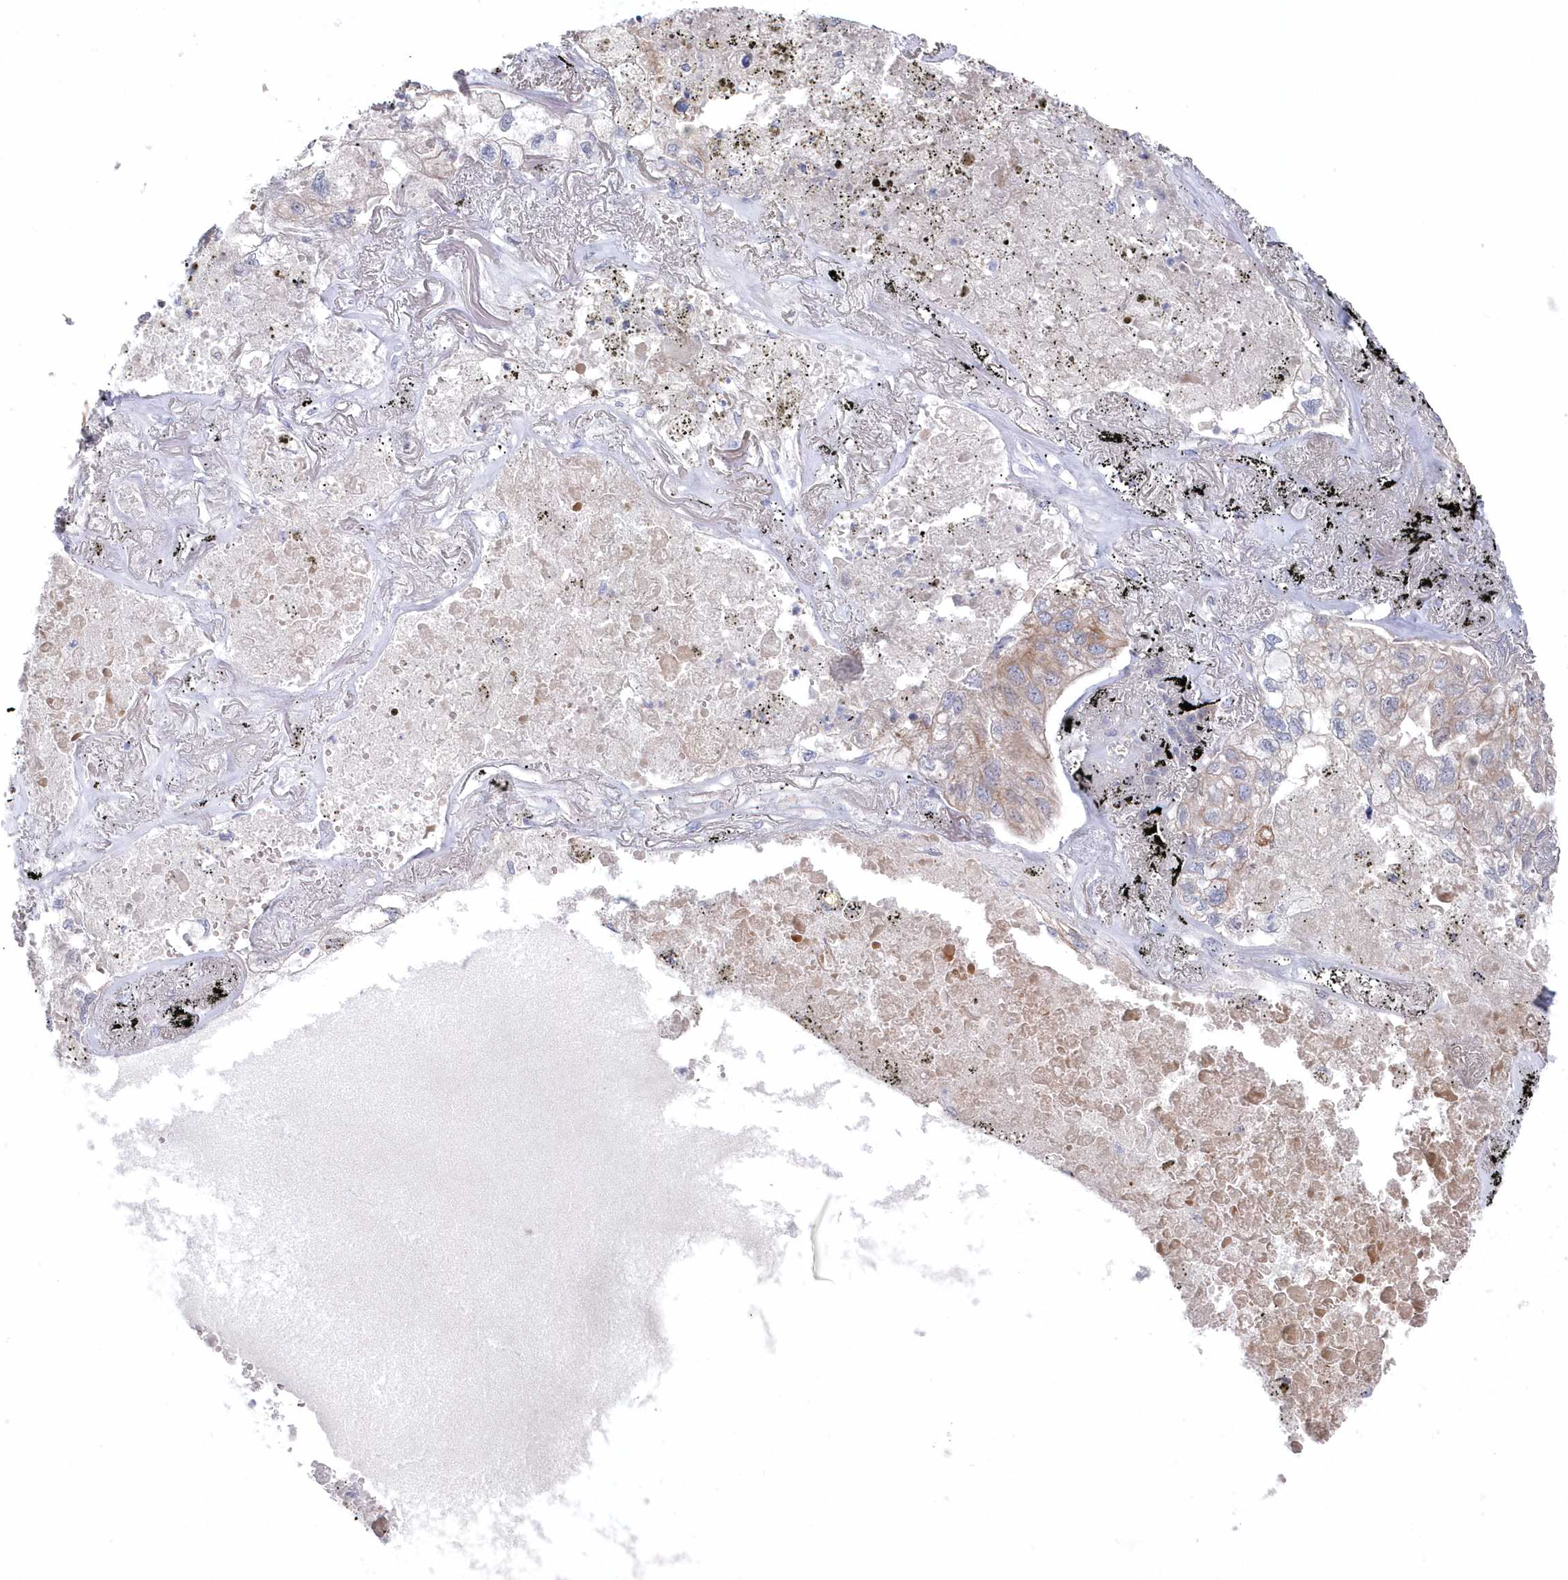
{"staining": {"intensity": "weak", "quantity": "<25%", "location": "cytoplasmic/membranous"}, "tissue": "lung cancer", "cell_type": "Tumor cells", "image_type": "cancer", "snomed": [{"axis": "morphology", "description": "Adenocarcinoma, NOS"}, {"axis": "topography", "description": "Lung"}], "caption": "A high-resolution micrograph shows immunohistochemistry (IHC) staining of lung cancer (adenocarcinoma), which demonstrates no significant positivity in tumor cells. (Stains: DAB (3,3'-diaminobenzidine) immunohistochemistry (IHC) with hematoxylin counter stain, Microscopy: brightfield microscopy at high magnification).", "gene": "KIAA1586", "patient": {"sex": "male", "age": 65}}